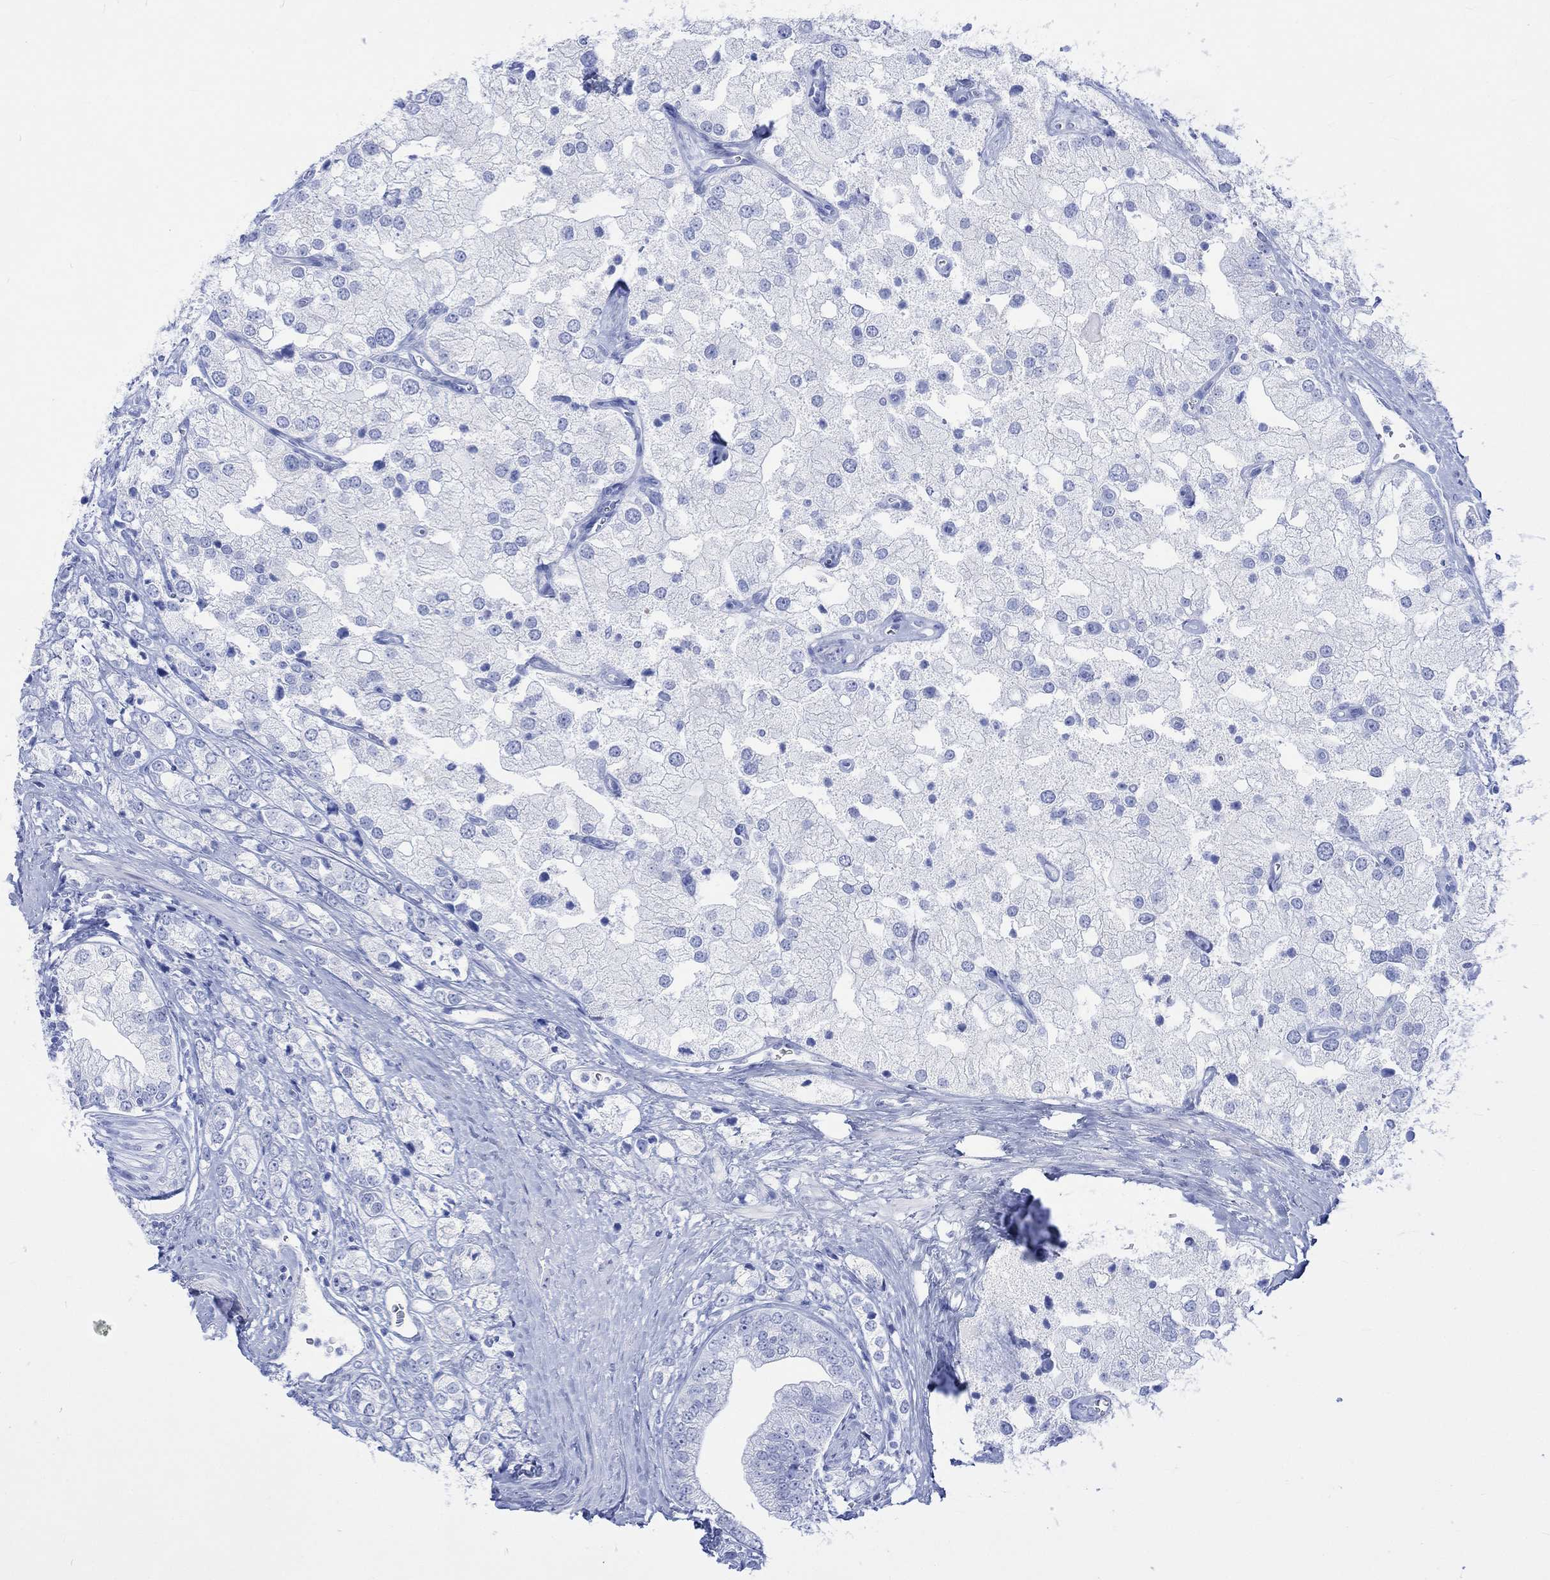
{"staining": {"intensity": "negative", "quantity": "none", "location": "none"}, "tissue": "prostate cancer", "cell_type": "Tumor cells", "image_type": "cancer", "snomed": [{"axis": "morphology", "description": "Adenocarcinoma, NOS"}, {"axis": "topography", "description": "Prostate and seminal vesicle, NOS"}, {"axis": "topography", "description": "Prostate"}], "caption": "IHC image of neoplastic tissue: prostate cancer stained with DAB (3,3'-diaminobenzidine) demonstrates no significant protein expression in tumor cells.", "gene": "CELF4", "patient": {"sex": "male", "age": 79}}